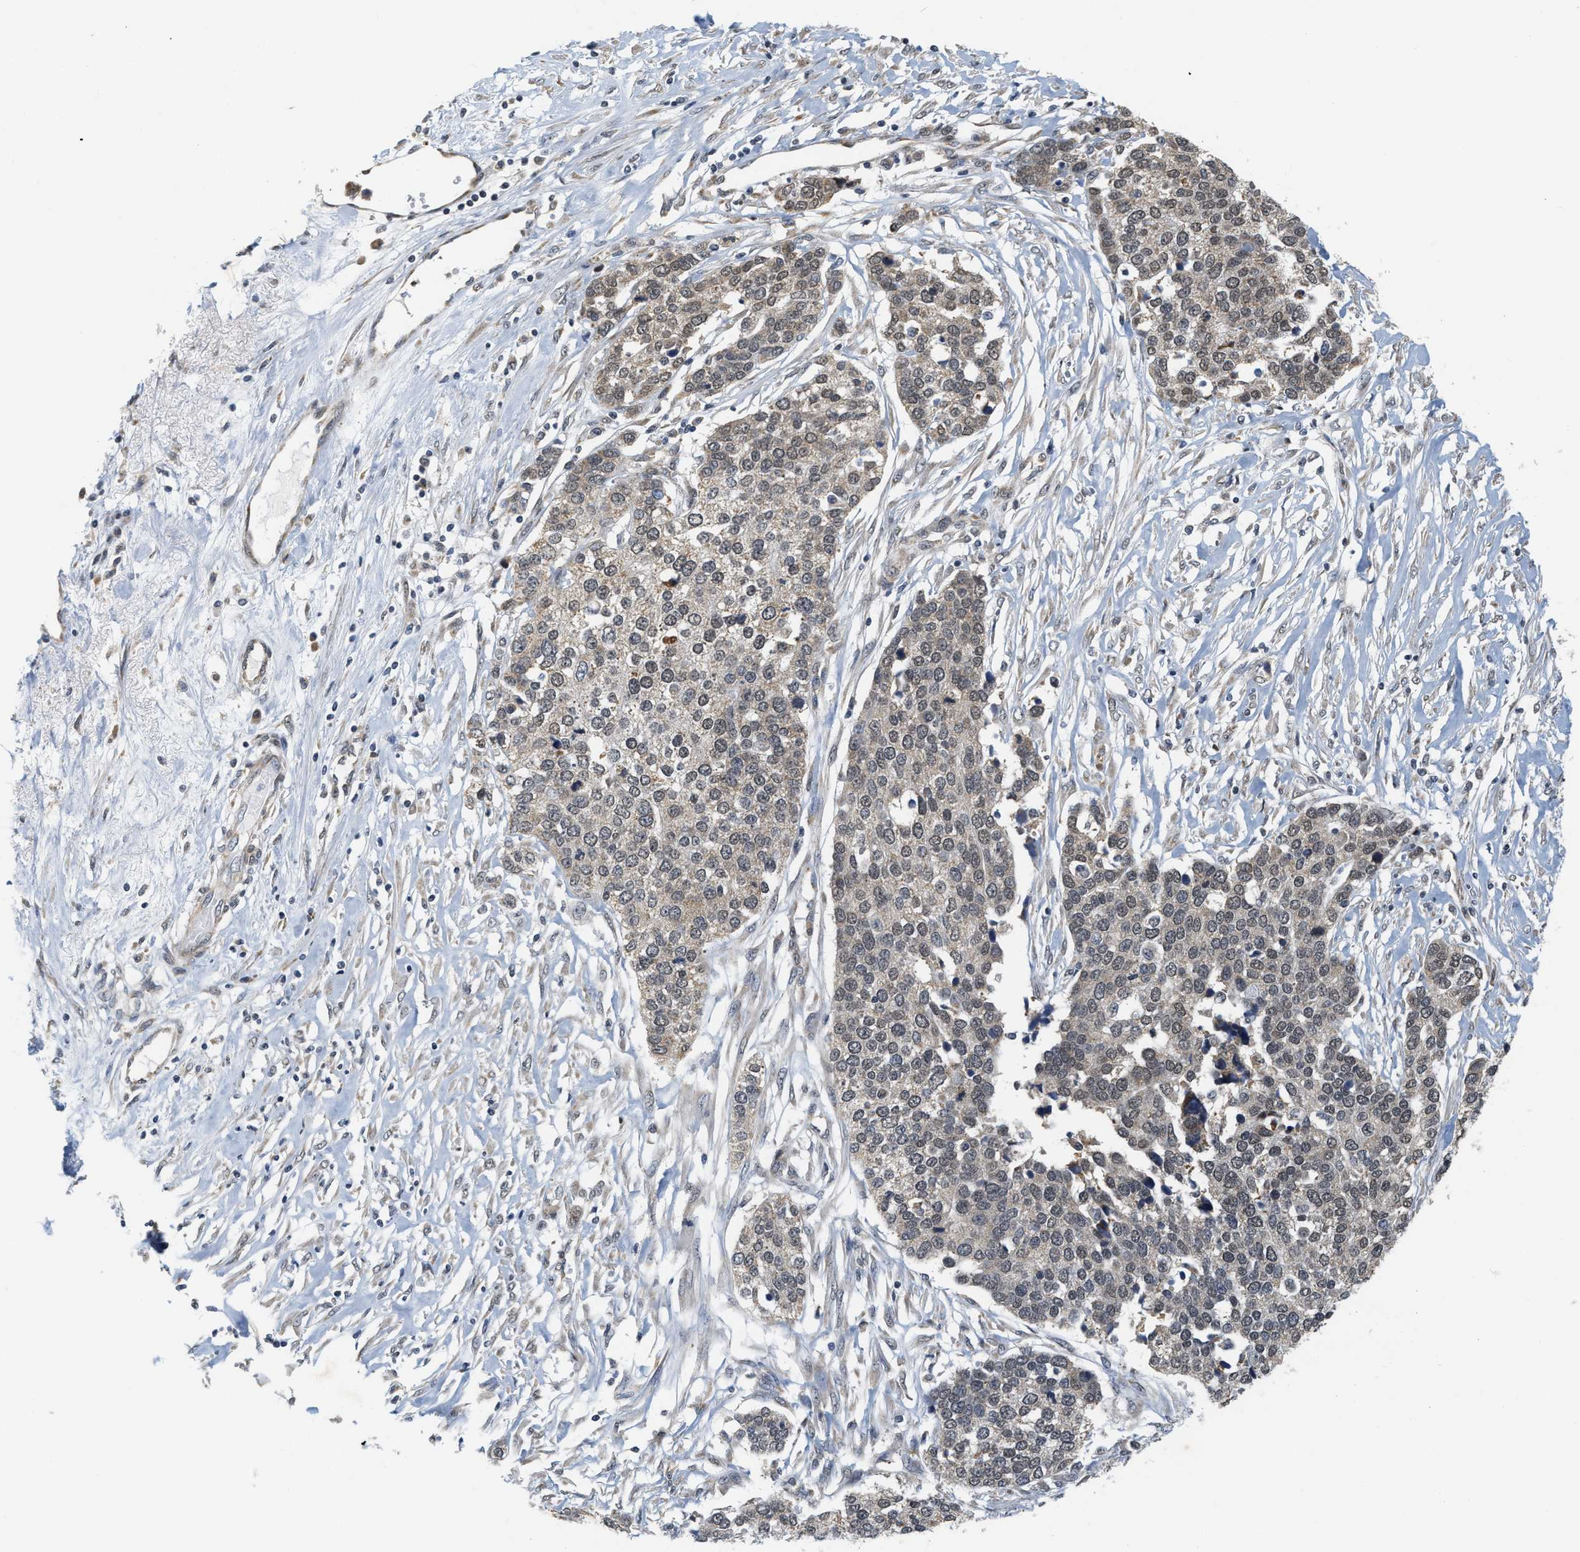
{"staining": {"intensity": "weak", "quantity": ">75%", "location": "cytoplasmic/membranous,nuclear"}, "tissue": "ovarian cancer", "cell_type": "Tumor cells", "image_type": "cancer", "snomed": [{"axis": "morphology", "description": "Cystadenocarcinoma, serous, NOS"}, {"axis": "topography", "description": "Ovary"}], "caption": "There is low levels of weak cytoplasmic/membranous and nuclear positivity in tumor cells of ovarian serous cystadenocarcinoma, as demonstrated by immunohistochemical staining (brown color).", "gene": "GIGYF1", "patient": {"sex": "female", "age": 44}}